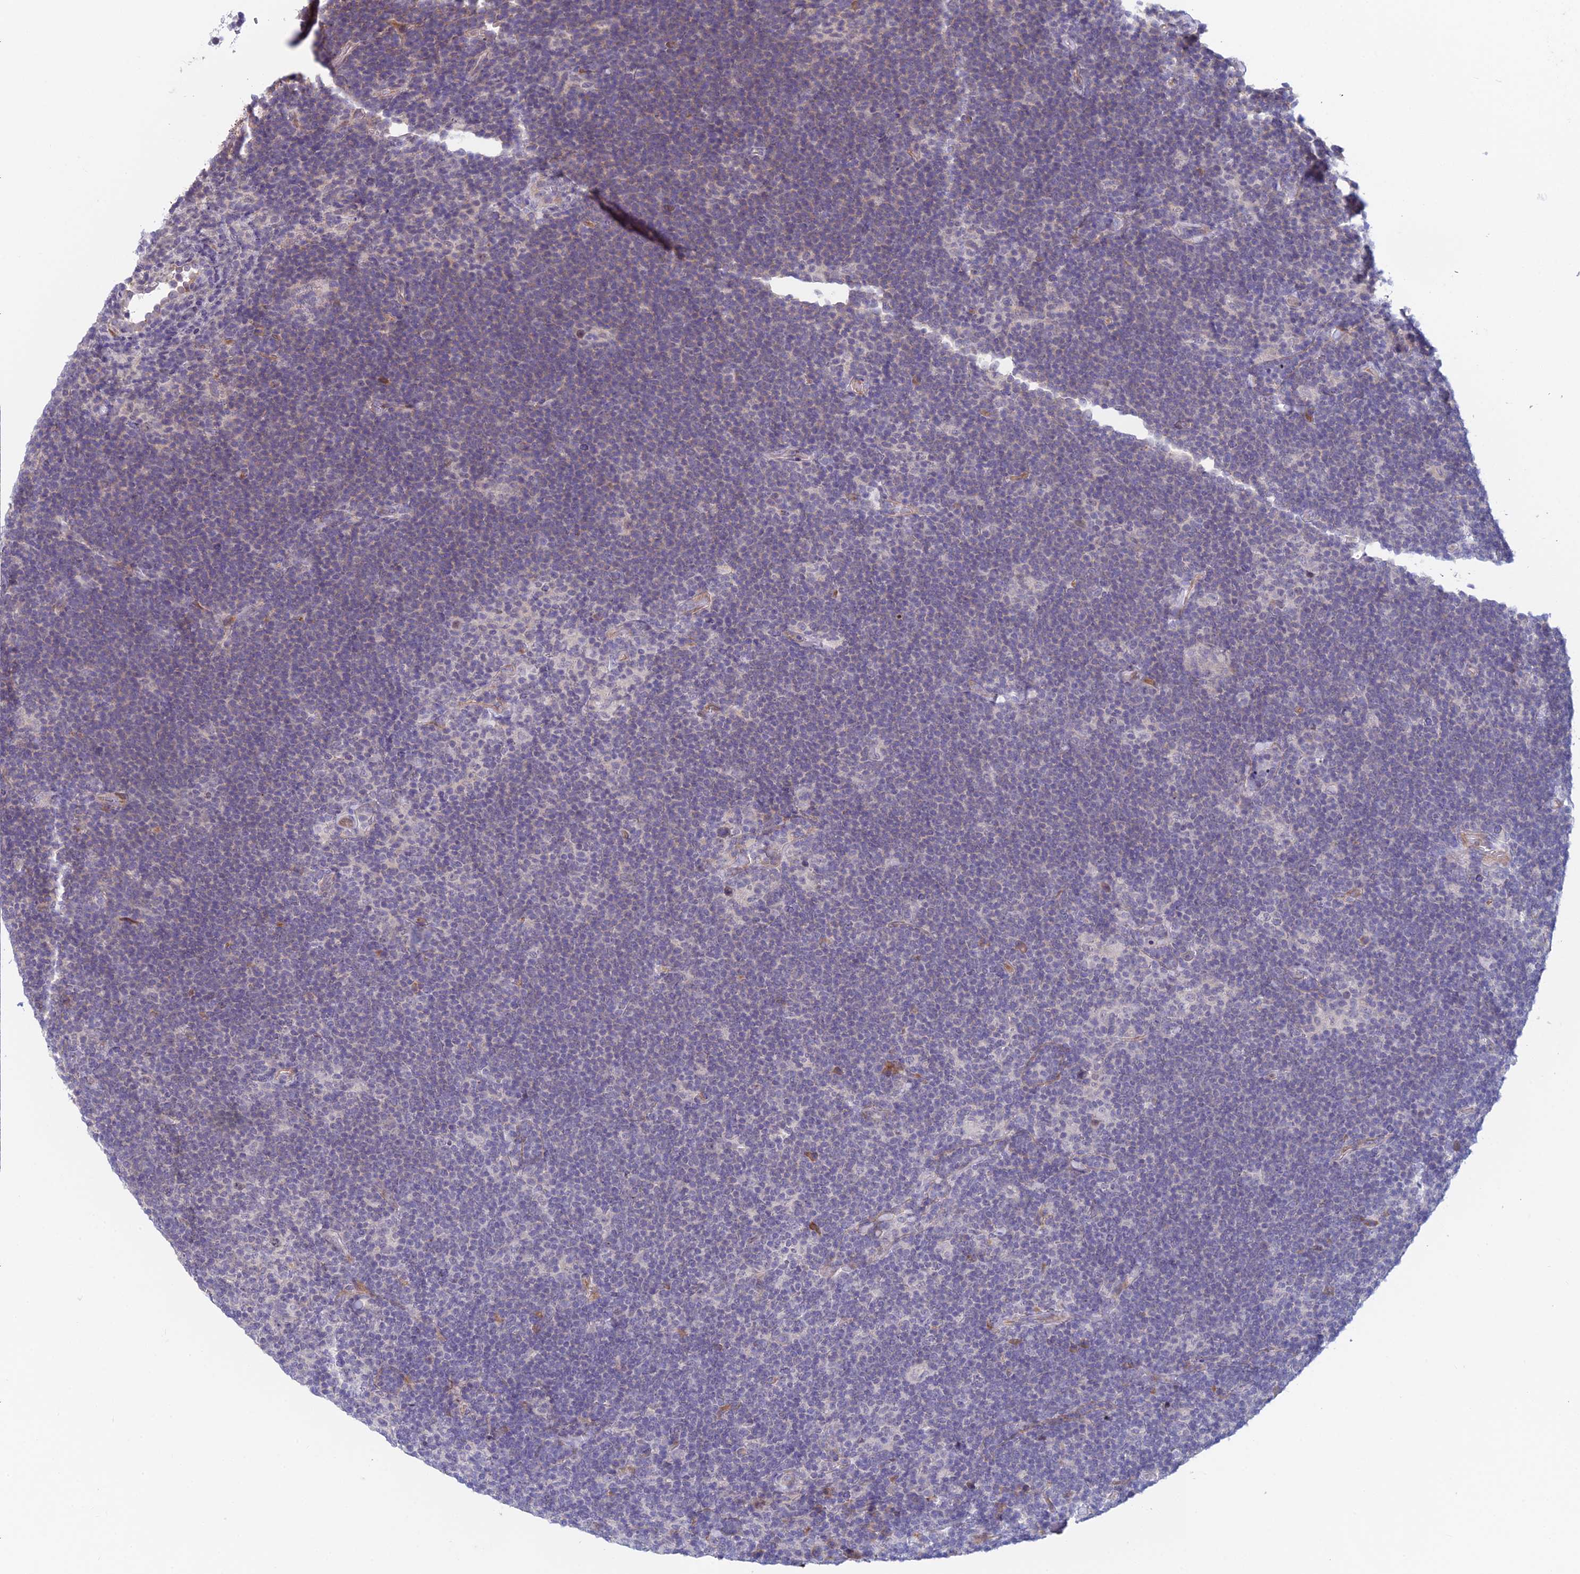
{"staining": {"intensity": "negative", "quantity": "none", "location": "none"}, "tissue": "lymphoma", "cell_type": "Tumor cells", "image_type": "cancer", "snomed": [{"axis": "morphology", "description": "Hodgkin's disease, NOS"}, {"axis": "topography", "description": "Lymph node"}], "caption": "Tumor cells show no significant positivity in lymphoma.", "gene": "PPP1R26", "patient": {"sex": "female", "age": 57}}